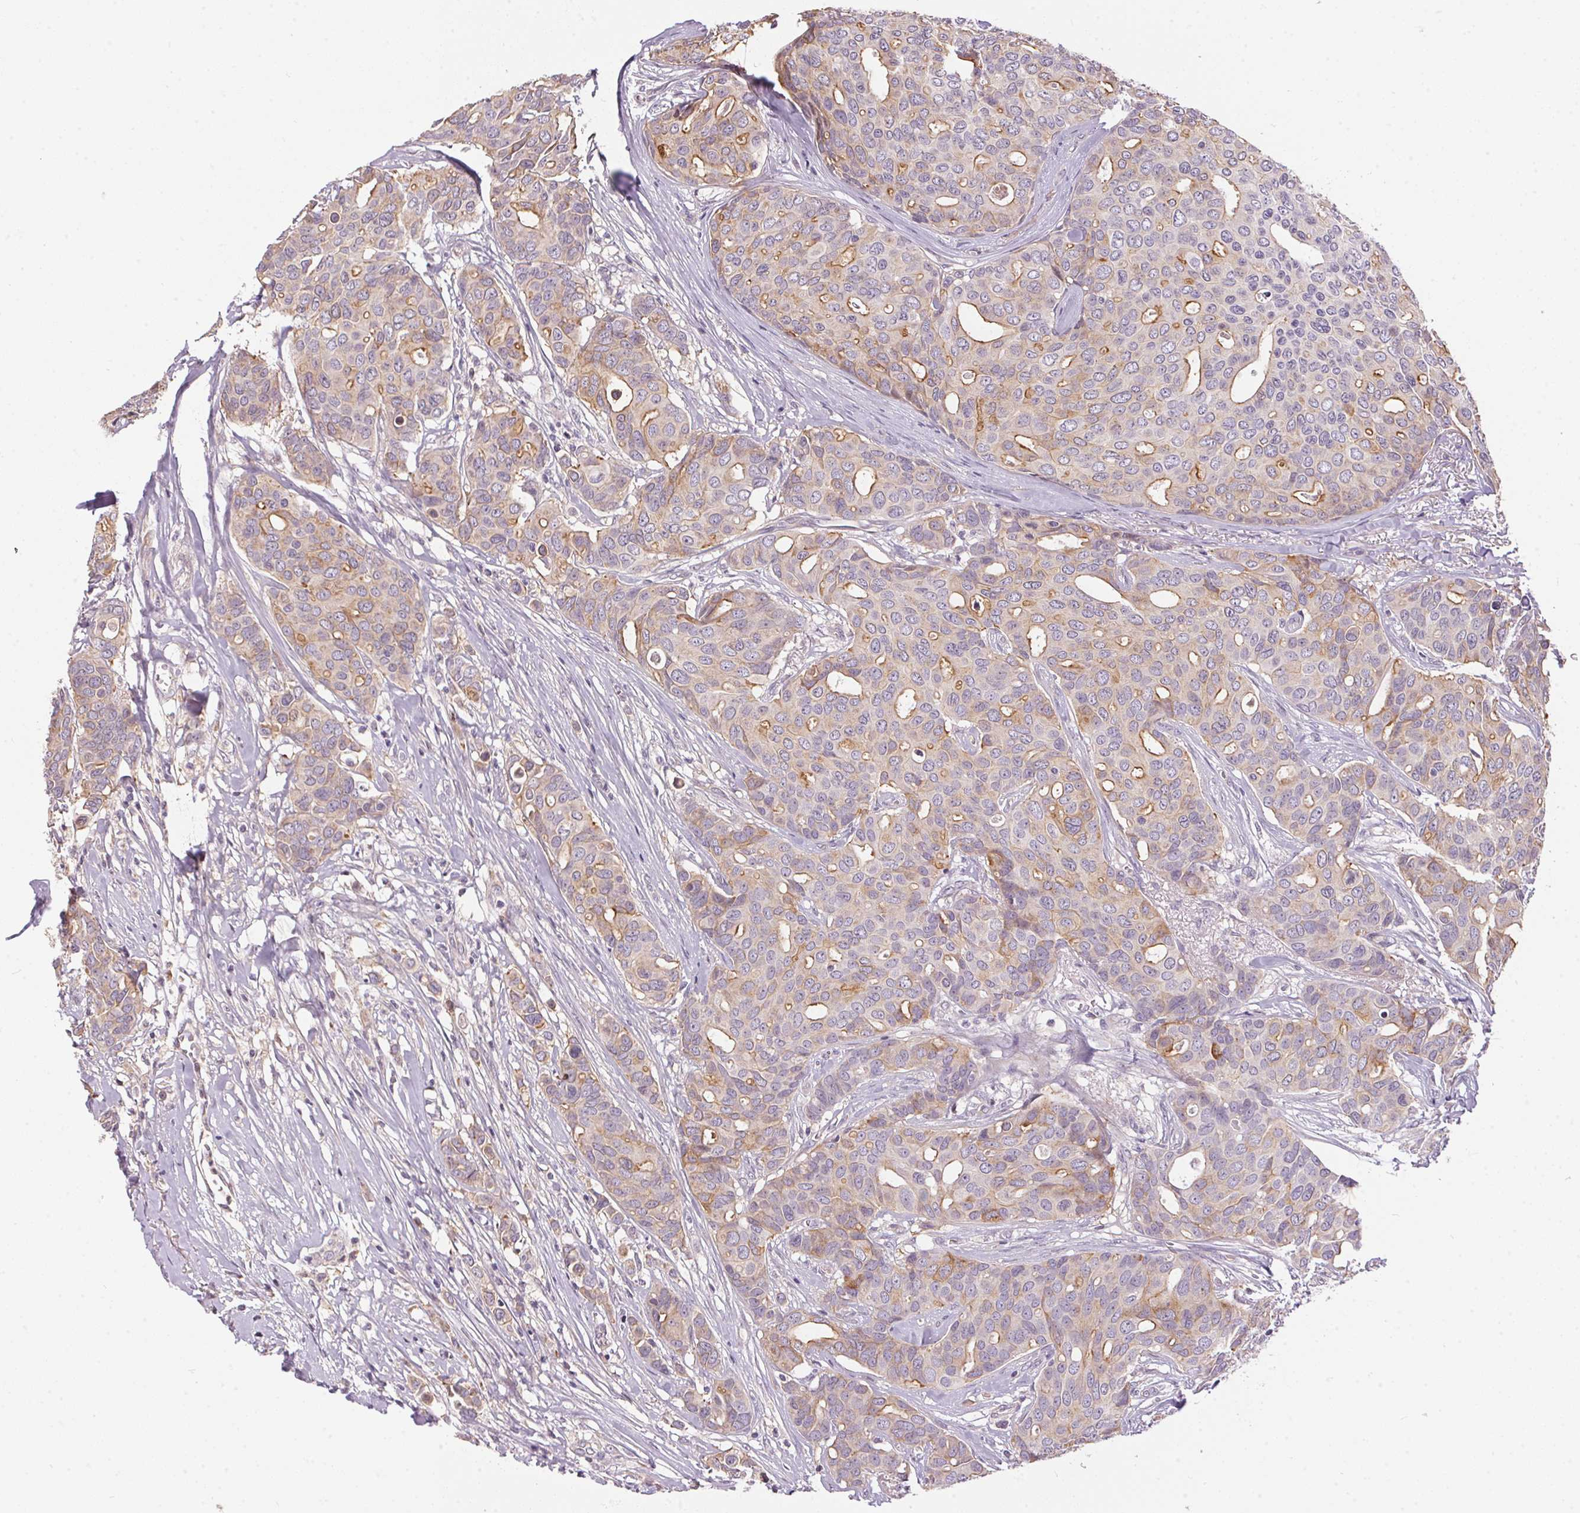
{"staining": {"intensity": "moderate", "quantity": "<25%", "location": "cytoplasmic/membranous"}, "tissue": "breast cancer", "cell_type": "Tumor cells", "image_type": "cancer", "snomed": [{"axis": "morphology", "description": "Duct carcinoma"}, {"axis": "topography", "description": "Breast"}], "caption": "Intraductal carcinoma (breast) stained with a brown dye displays moderate cytoplasmic/membranous positive expression in approximately <25% of tumor cells.", "gene": "UNC13B", "patient": {"sex": "female", "age": 54}}